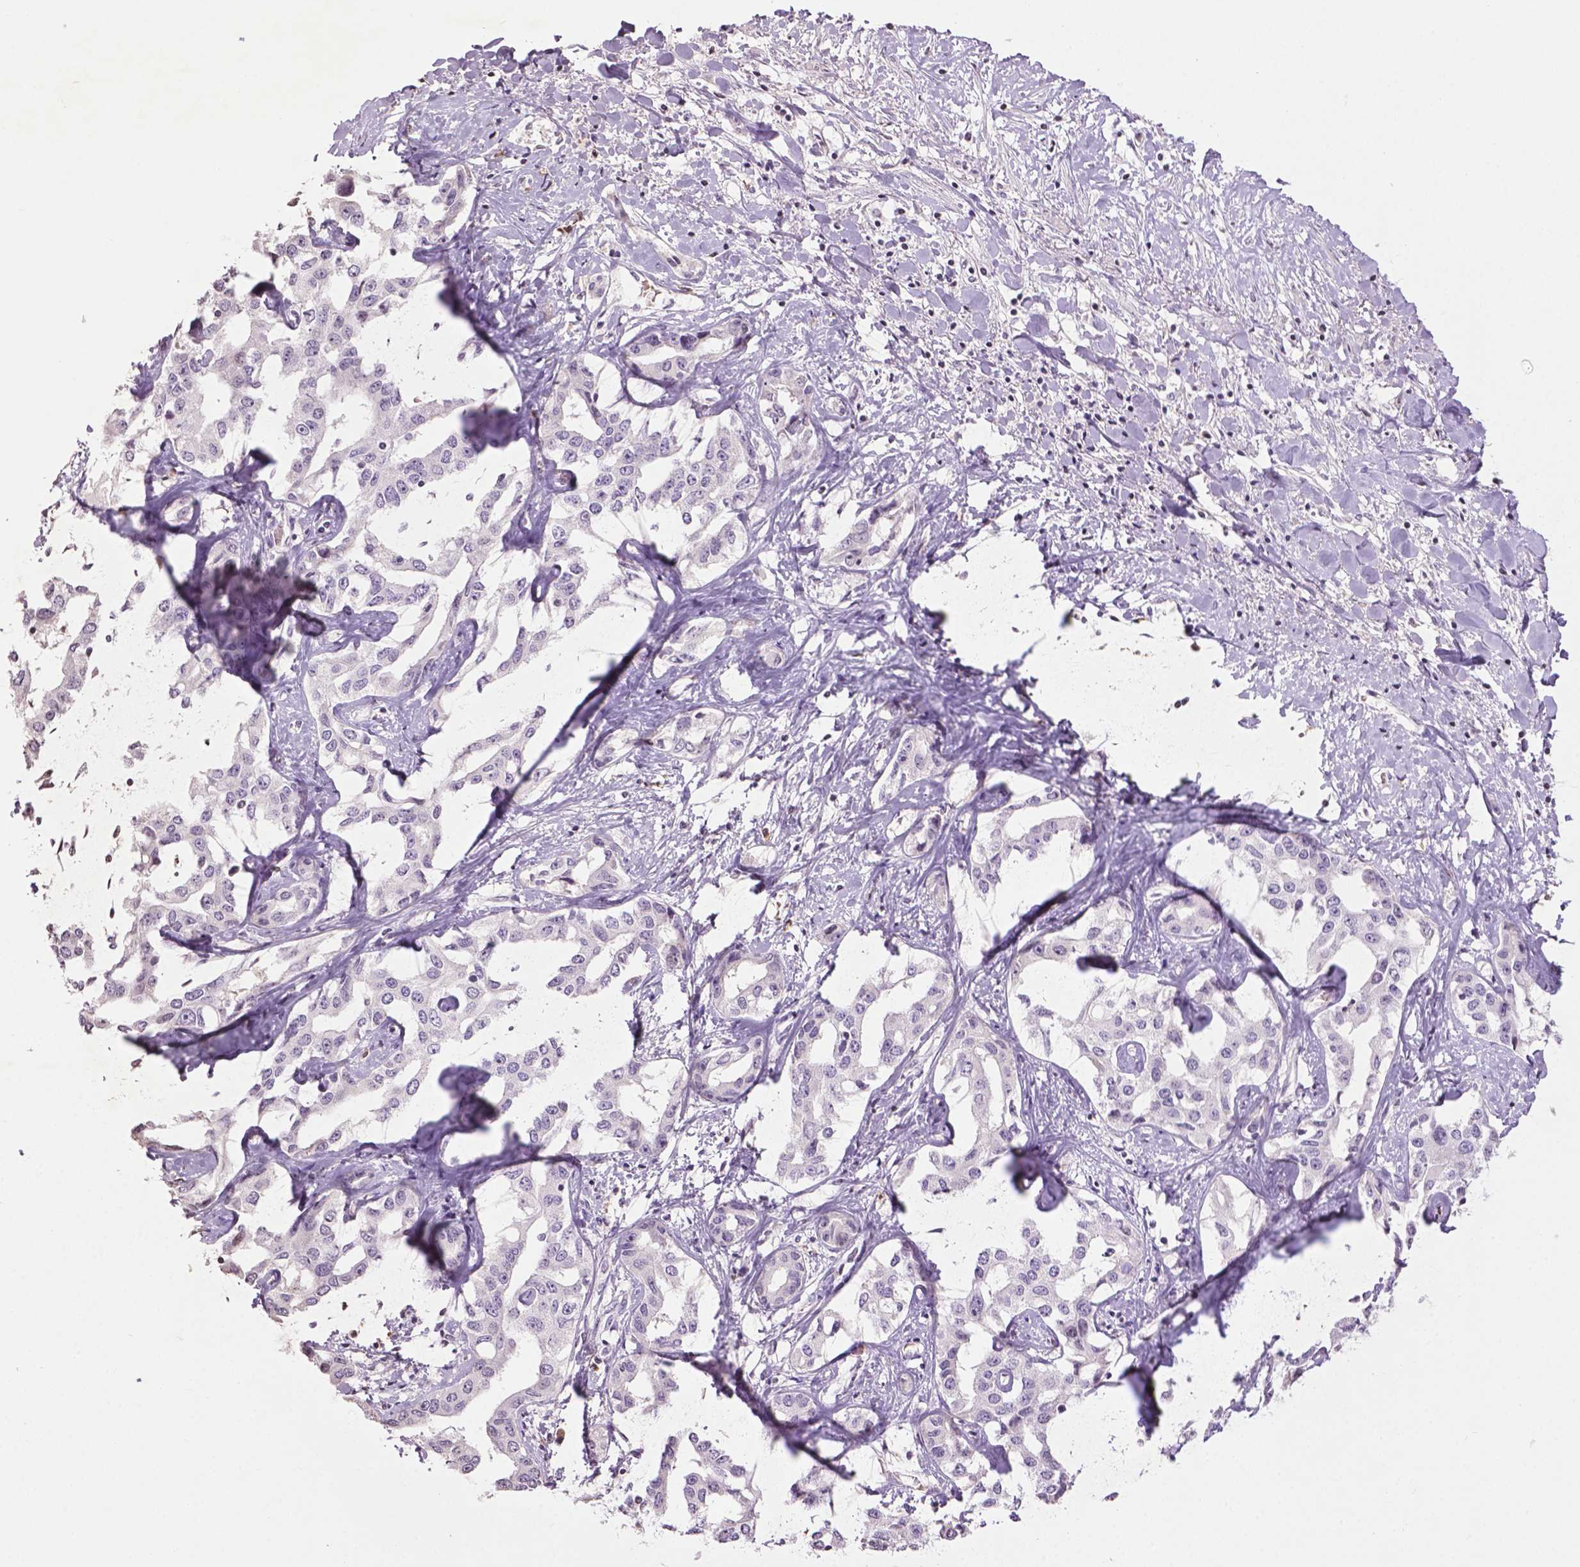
{"staining": {"intensity": "negative", "quantity": "none", "location": "none"}, "tissue": "liver cancer", "cell_type": "Tumor cells", "image_type": "cancer", "snomed": [{"axis": "morphology", "description": "Cholangiocarcinoma"}, {"axis": "topography", "description": "Liver"}], "caption": "Image shows no protein expression in tumor cells of liver cancer tissue.", "gene": "NTNG2", "patient": {"sex": "male", "age": 59}}